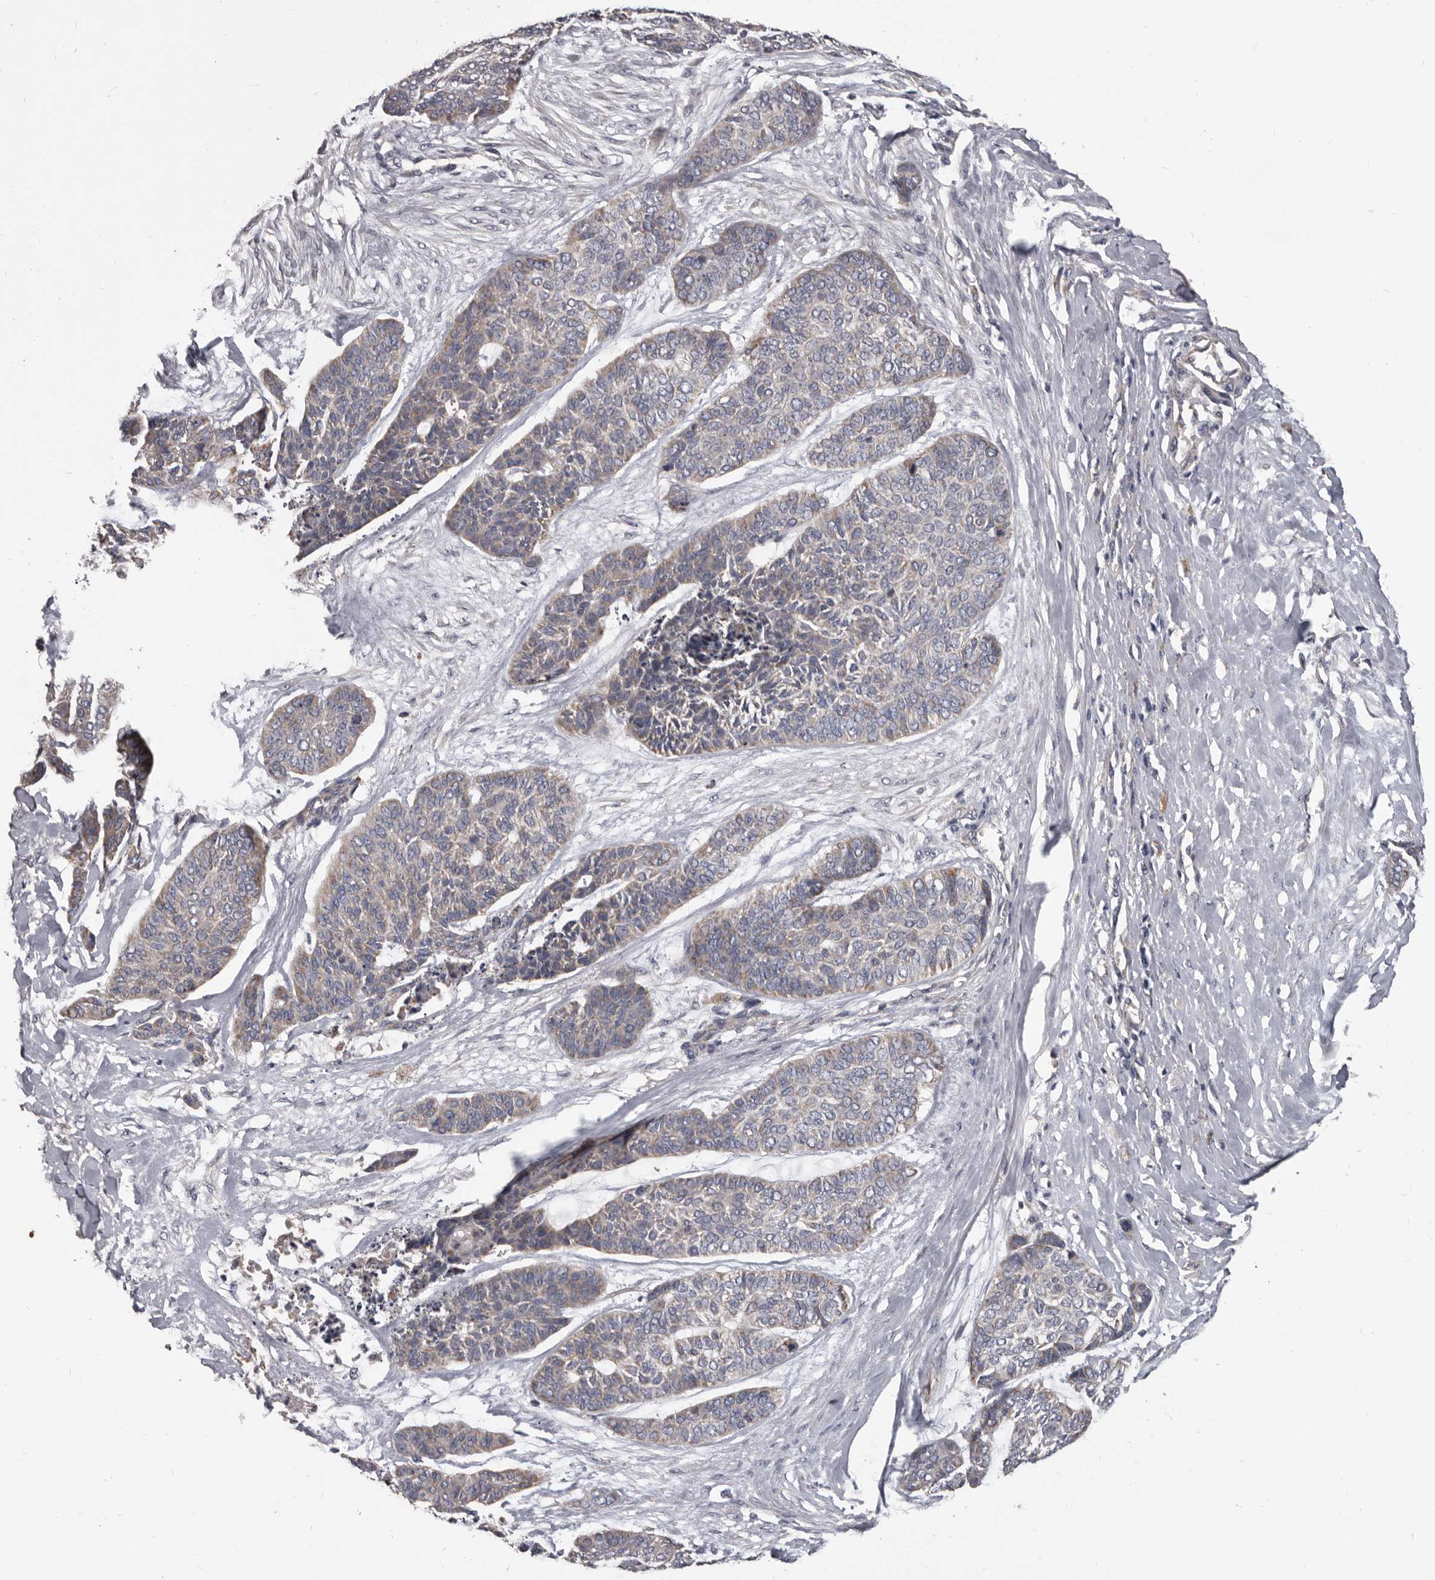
{"staining": {"intensity": "weak", "quantity": "25%-75%", "location": "cytoplasmic/membranous"}, "tissue": "skin cancer", "cell_type": "Tumor cells", "image_type": "cancer", "snomed": [{"axis": "morphology", "description": "Basal cell carcinoma"}, {"axis": "topography", "description": "Skin"}], "caption": "This image displays skin cancer stained with IHC to label a protein in brown. The cytoplasmic/membranous of tumor cells show weak positivity for the protein. Nuclei are counter-stained blue.", "gene": "ALDH5A1", "patient": {"sex": "female", "age": 64}}